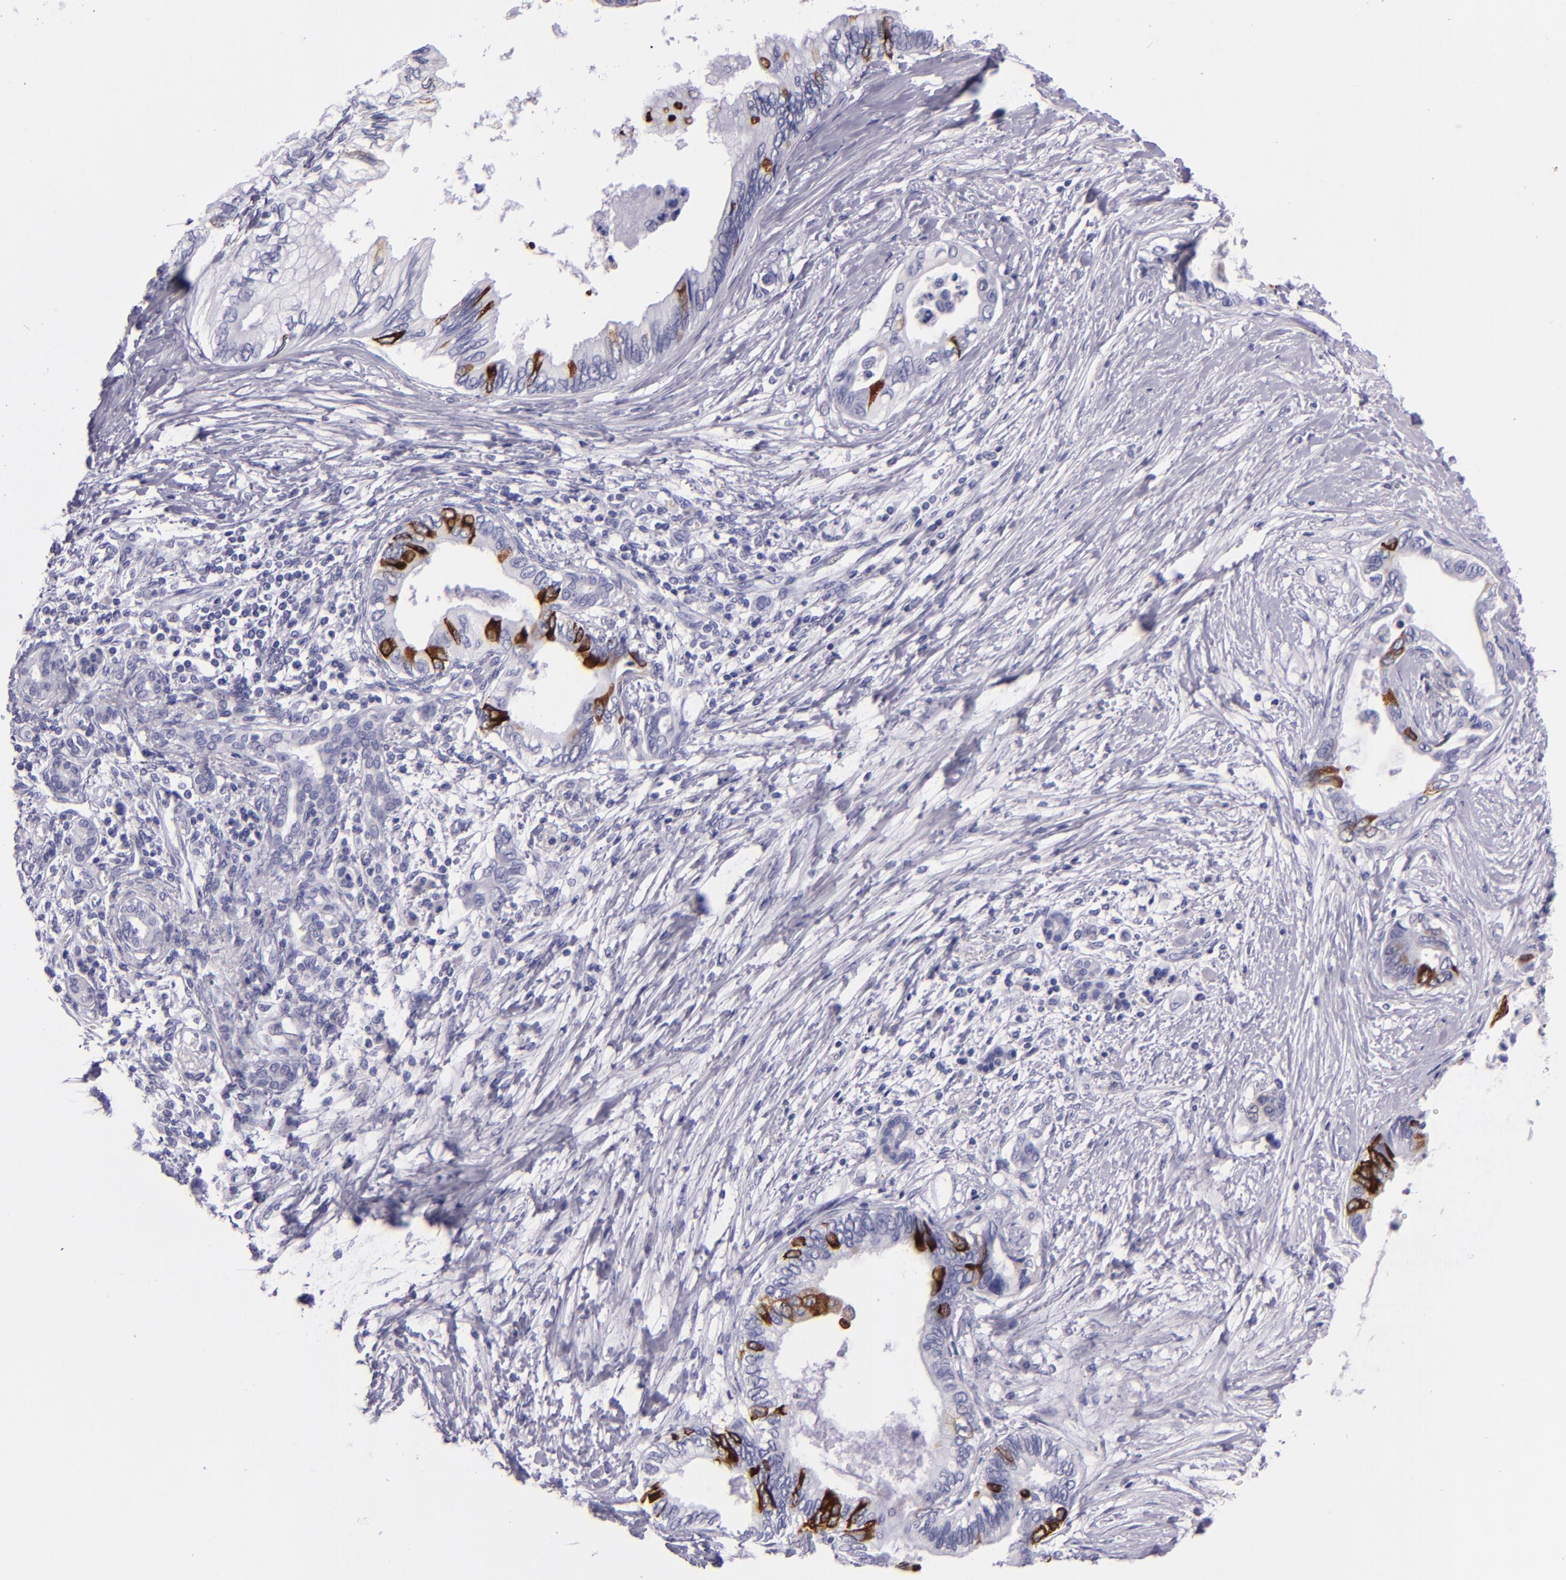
{"staining": {"intensity": "strong", "quantity": "25%-75%", "location": "cytoplasmic/membranous"}, "tissue": "pancreatic cancer", "cell_type": "Tumor cells", "image_type": "cancer", "snomed": [{"axis": "morphology", "description": "Adenocarcinoma, NOS"}, {"axis": "topography", "description": "Pancreas"}], "caption": "This image demonstrates immunohistochemistry (IHC) staining of pancreatic adenocarcinoma, with high strong cytoplasmic/membranous expression in approximately 25%-75% of tumor cells.", "gene": "MUC5AC", "patient": {"sex": "female", "age": 66}}